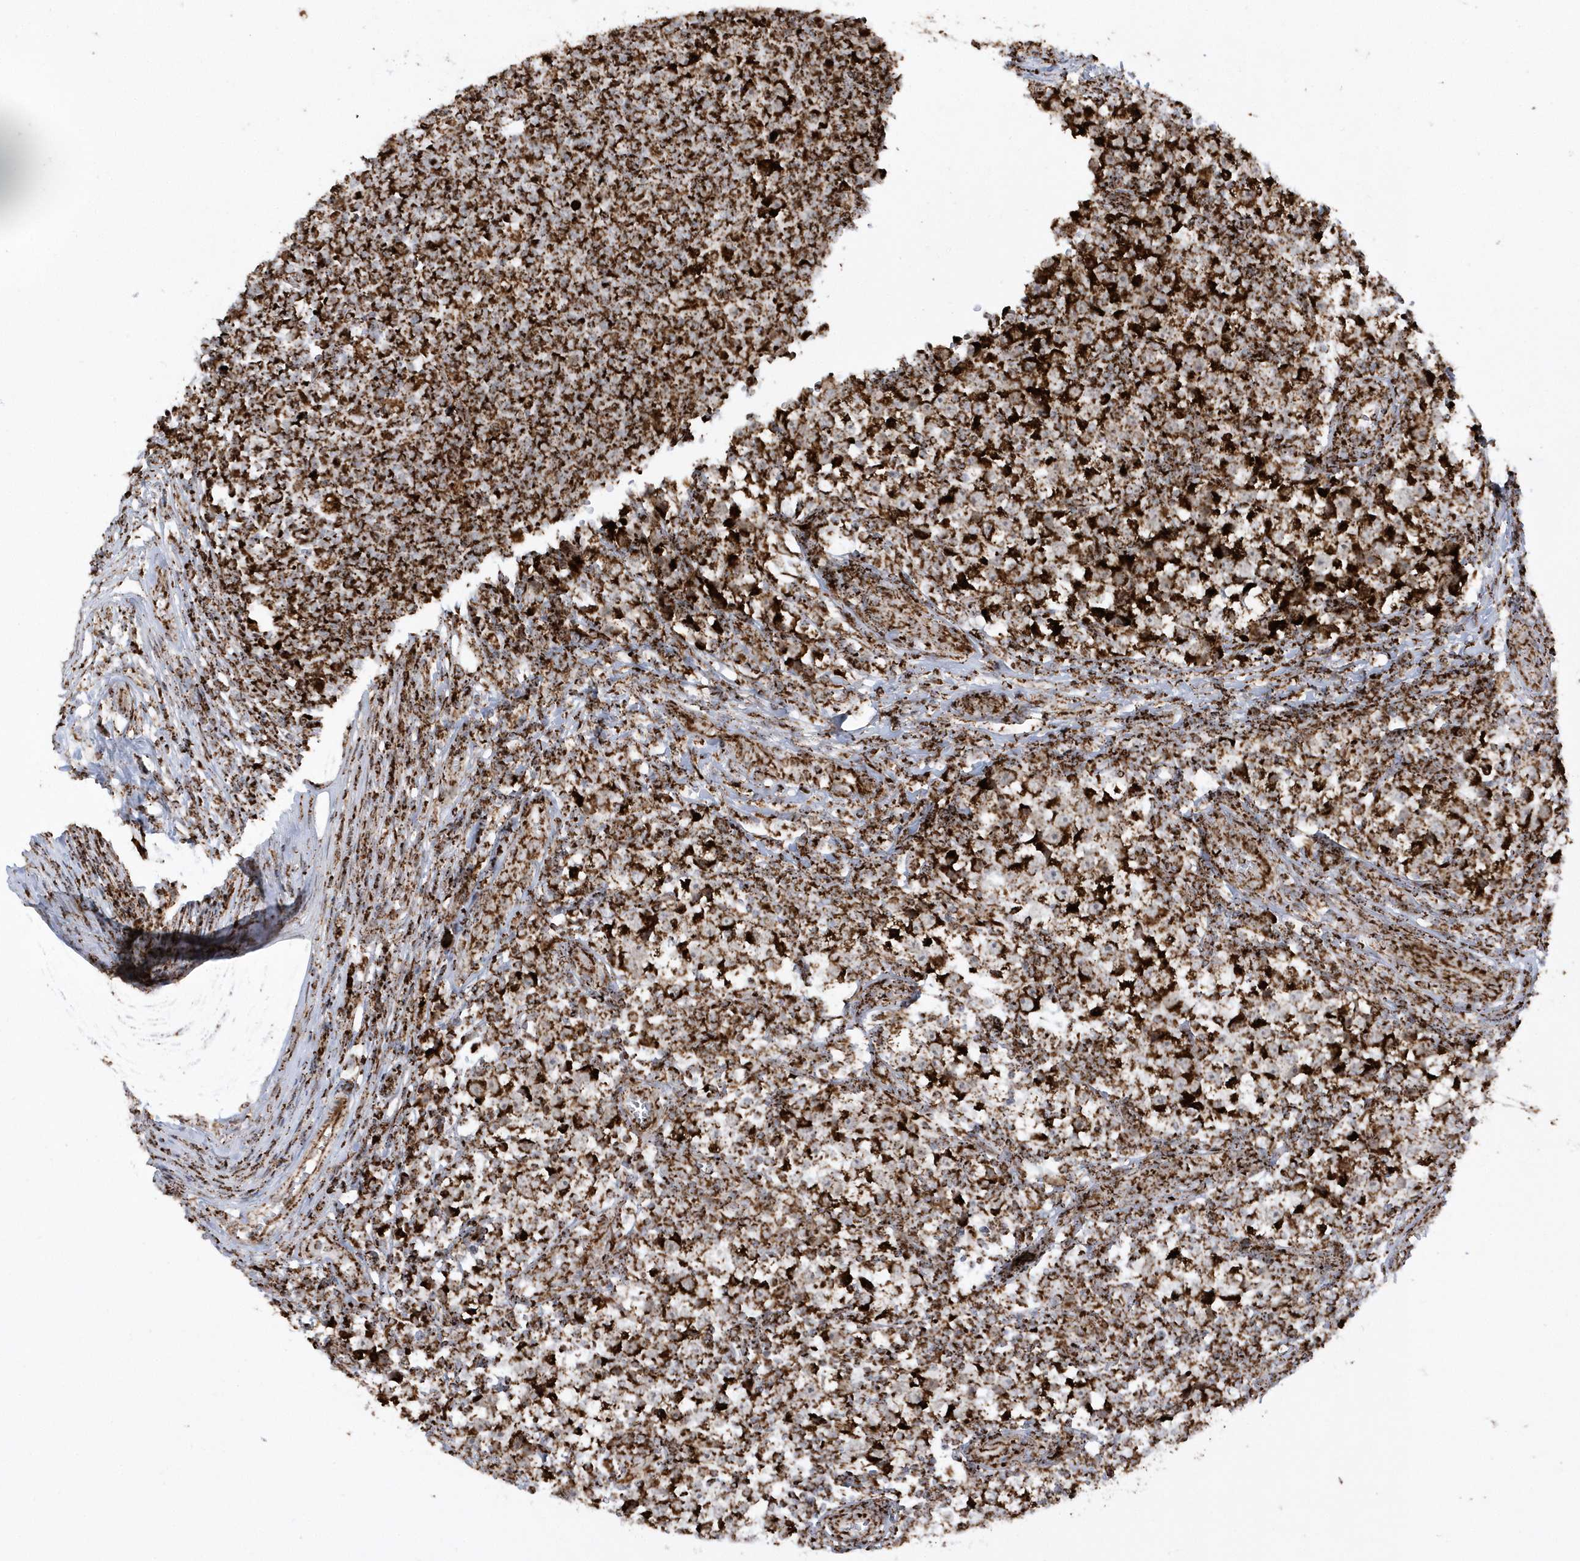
{"staining": {"intensity": "strong", "quantity": ">75%", "location": "cytoplasmic/membranous"}, "tissue": "testis cancer", "cell_type": "Tumor cells", "image_type": "cancer", "snomed": [{"axis": "morphology", "description": "Seminoma, NOS"}, {"axis": "topography", "description": "Testis"}], "caption": "Immunohistochemistry (IHC) of testis cancer exhibits high levels of strong cytoplasmic/membranous positivity in about >75% of tumor cells.", "gene": "CRY2", "patient": {"sex": "male", "age": 65}}